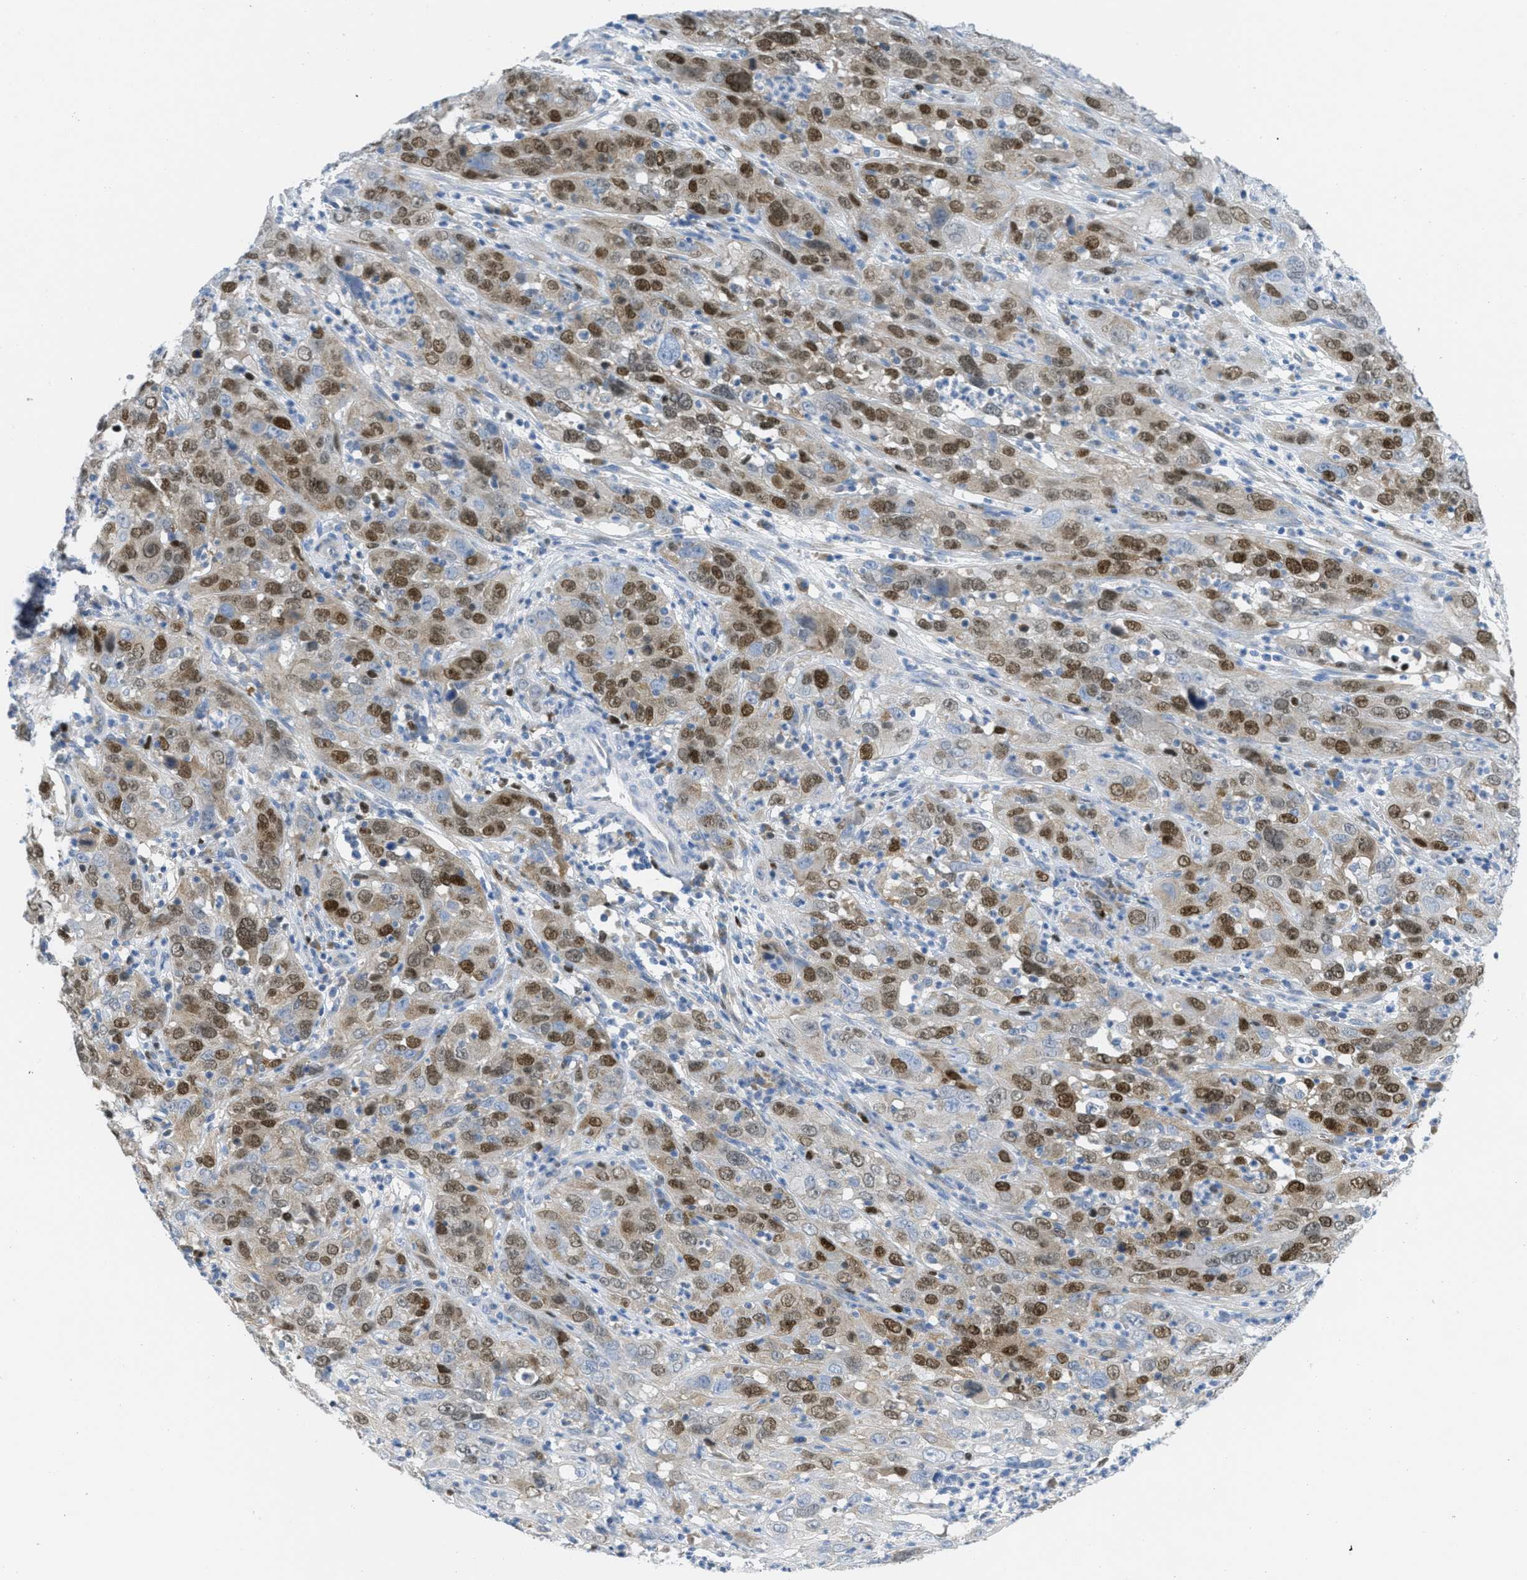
{"staining": {"intensity": "strong", "quantity": ">75%", "location": "cytoplasmic/membranous,nuclear"}, "tissue": "cervical cancer", "cell_type": "Tumor cells", "image_type": "cancer", "snomed": [{"axis": "morphology", "description": "Squamous cell carcinoma, NOS"}, {"axis": "topography", "description": "Cervix"}], "caption": "Immunohistochemical staining of cervical cancer (squamous cell carcinoma) shows high levels of strong cytoplasmic/membranous and nuclear positivity in approximately >75% of tumor cells.", "gene": "ORC6", "patient": {"sex": "female", "age": 32}}